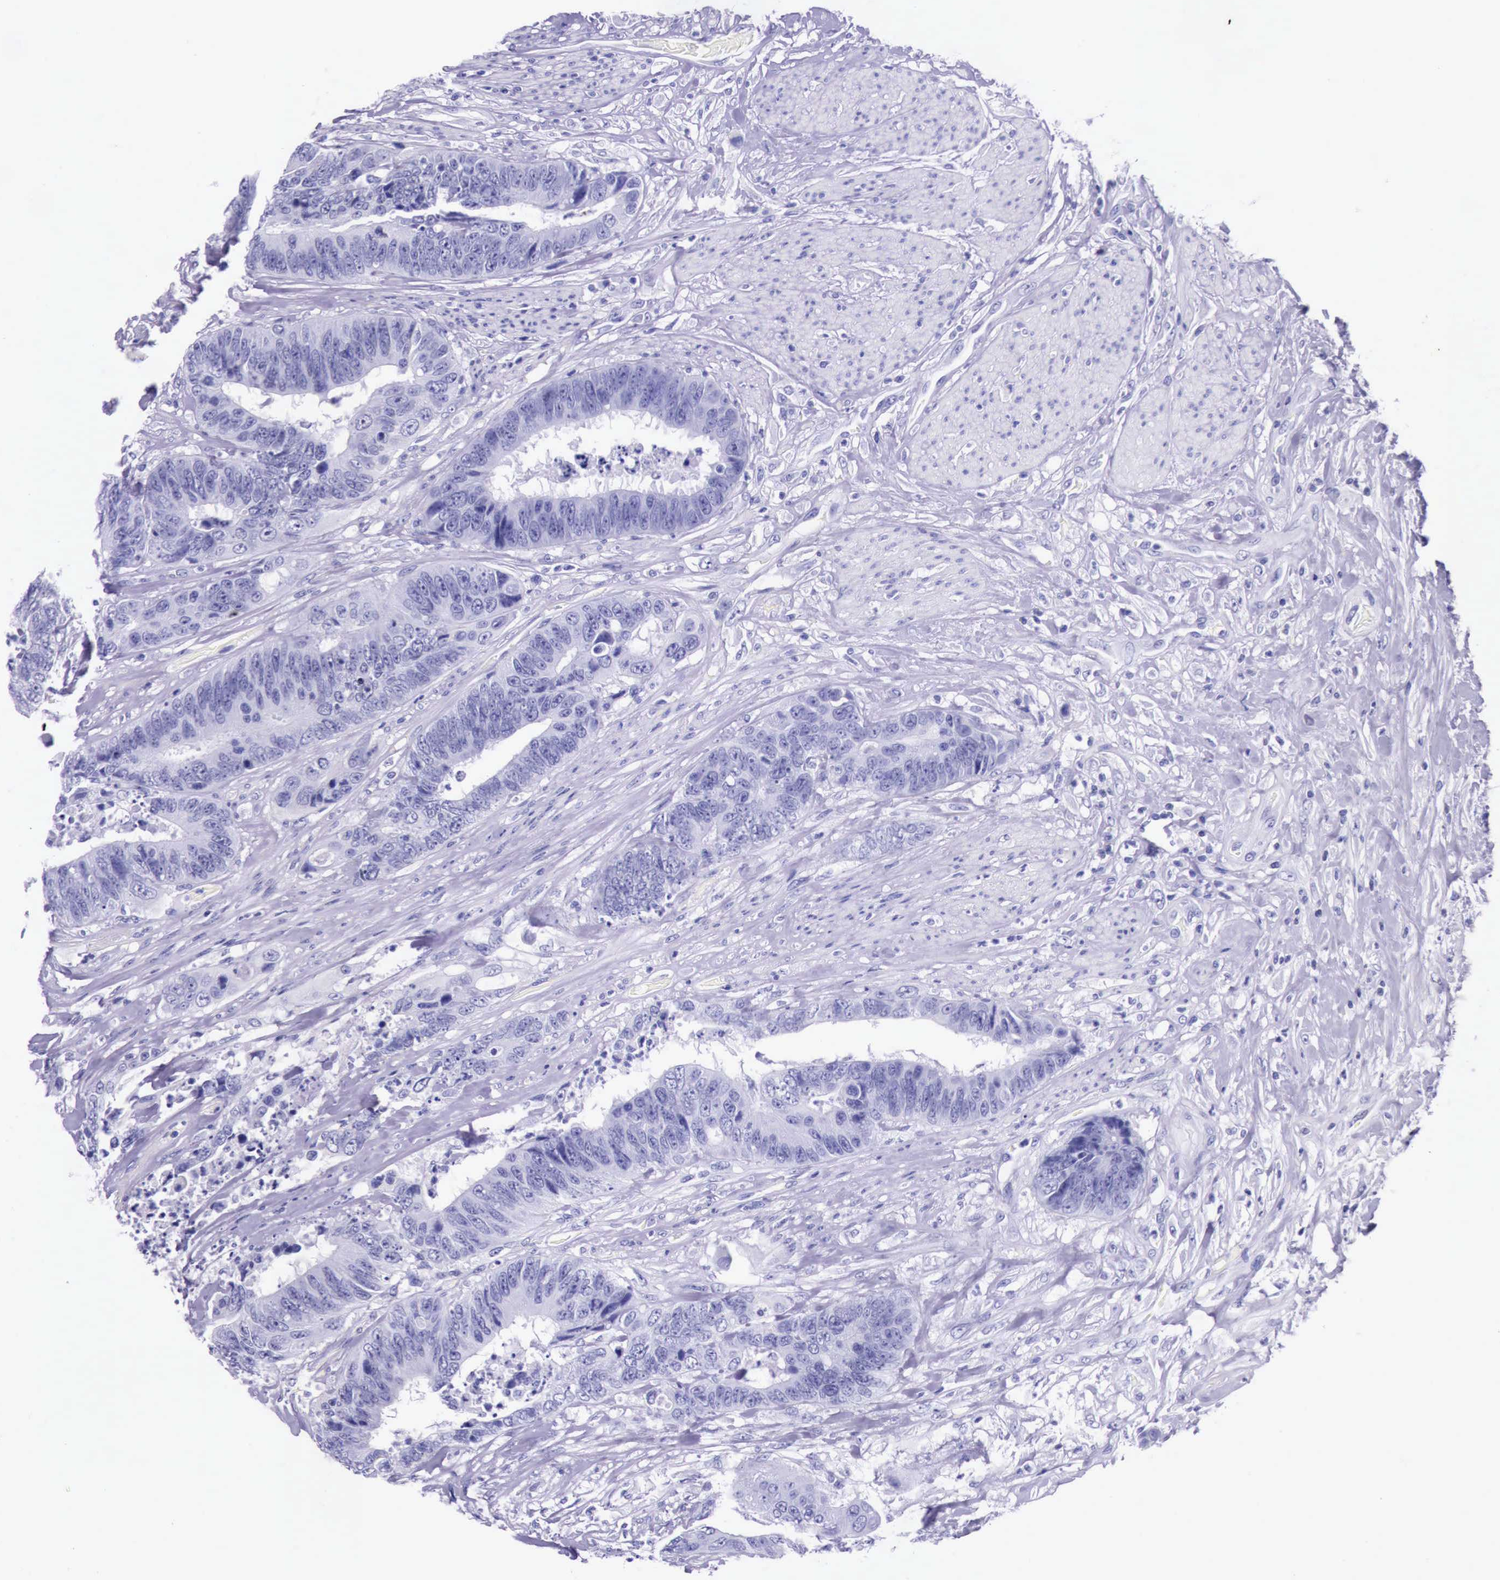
{"staining": {"intensity": "negative", "quantity": "none", "location": "none"}, "tissue": "colorectal cancer", "cell_type": "Tumor cells", "image_type": "cancer", "snomed": [{"axis": "morphology", "description": "Adenocarcinoma, NOS"}, {"axis": "topography", "description": "Rectum"}], "caption": "Immunohistochemistry image of human colorectal cancer stained for a protein (brown), which exhibits no staining in tumor cells. (Brightfield microscopy of DAB immunohistochemistry at high magnification).", "gene": "ESR1", "patient": {"sex": "female", "age": 65}}